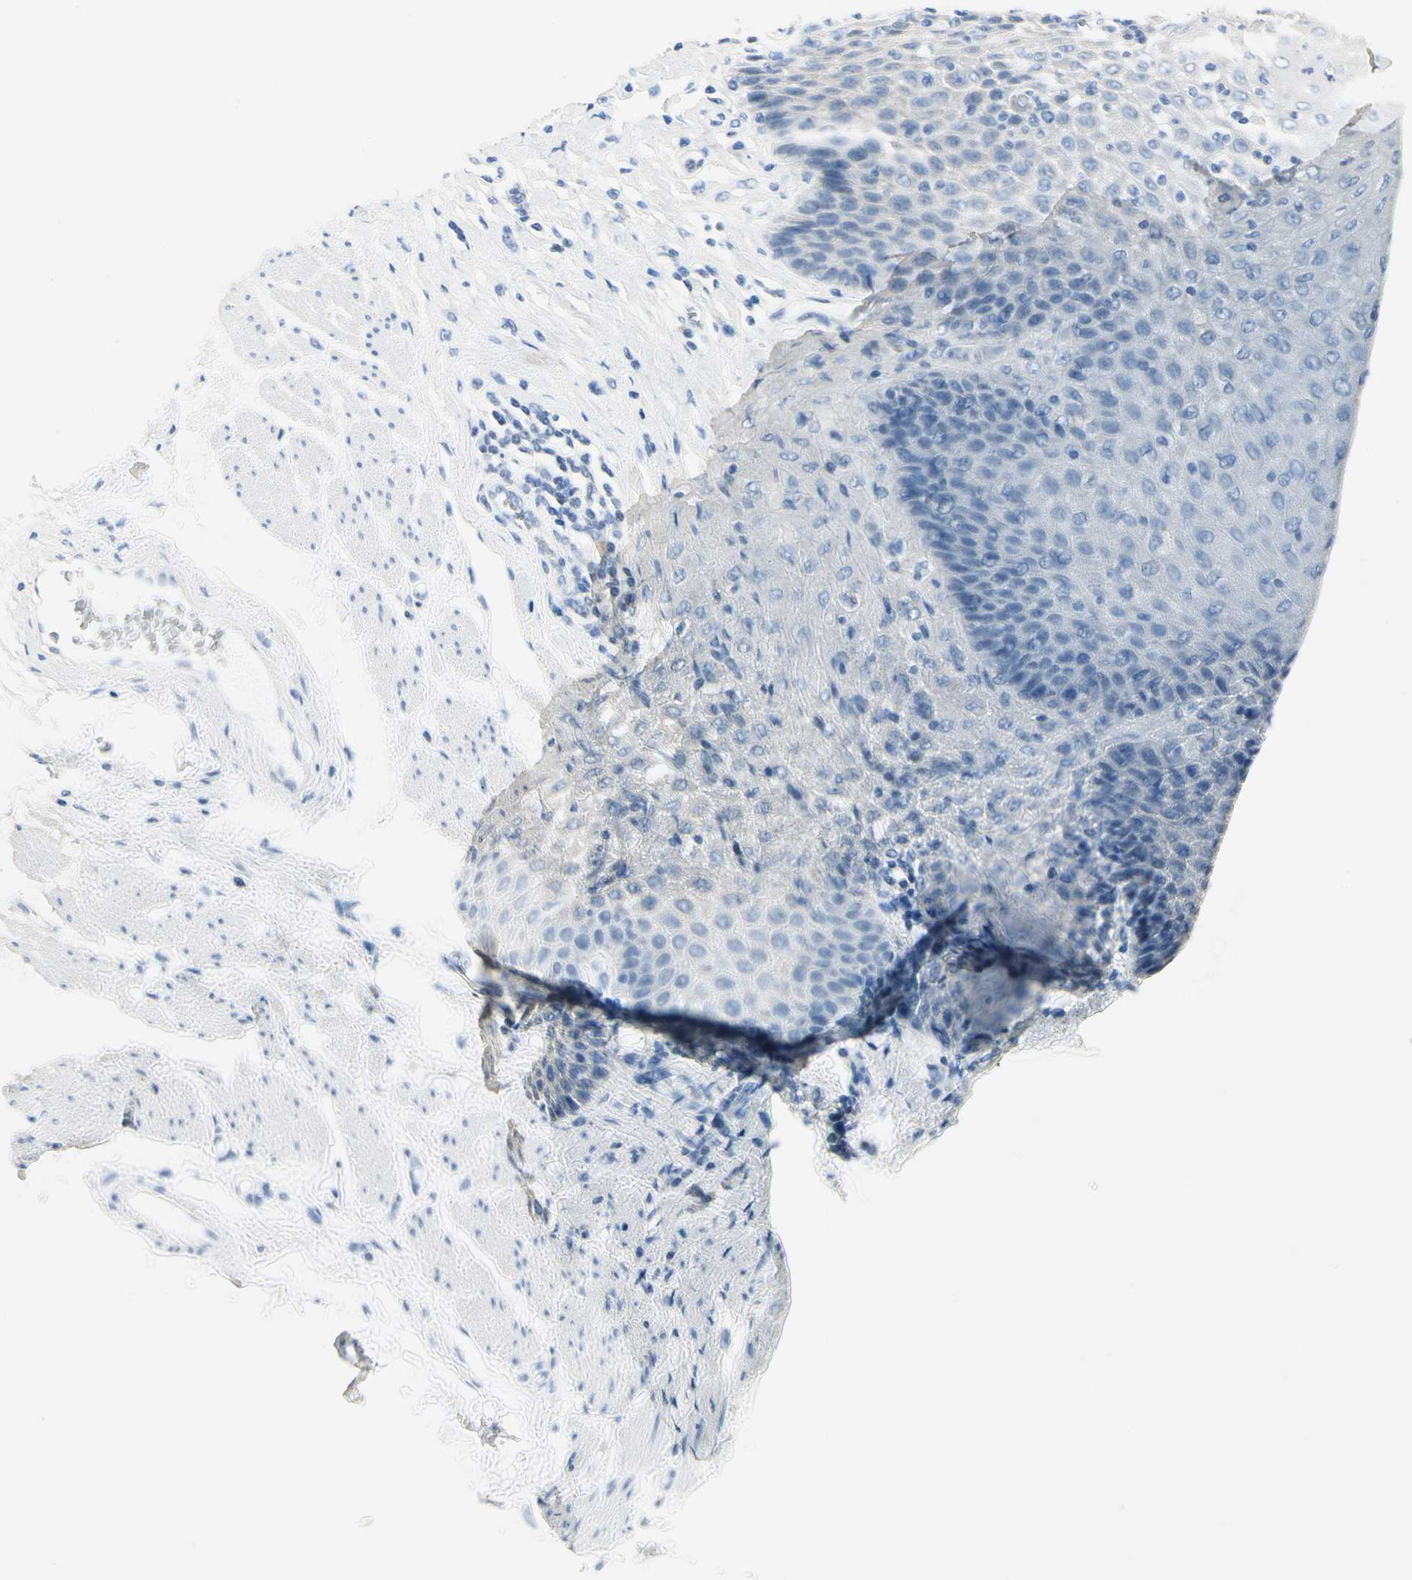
{"staining": {"intensity": "negative", "quantity": "none", "location": "none"}, "tissue": "esophagus", "cell_type": "Squamous epithelial cells", "image_type": "normal", "snomed": [{"axis": "morphology", "description": "Normal tissue, NOS"}, {"axis": "topography", "description": "Esophagus"}], "caption": "Photomicrograph shows no significant protein positivity in squamous epithelial cells of unremarkable esophagus. (DAB IHC visualized using brightfield microscopy, high magnification).", "gene": "CA1", "patient": {"sex": "female", "age": 61}}